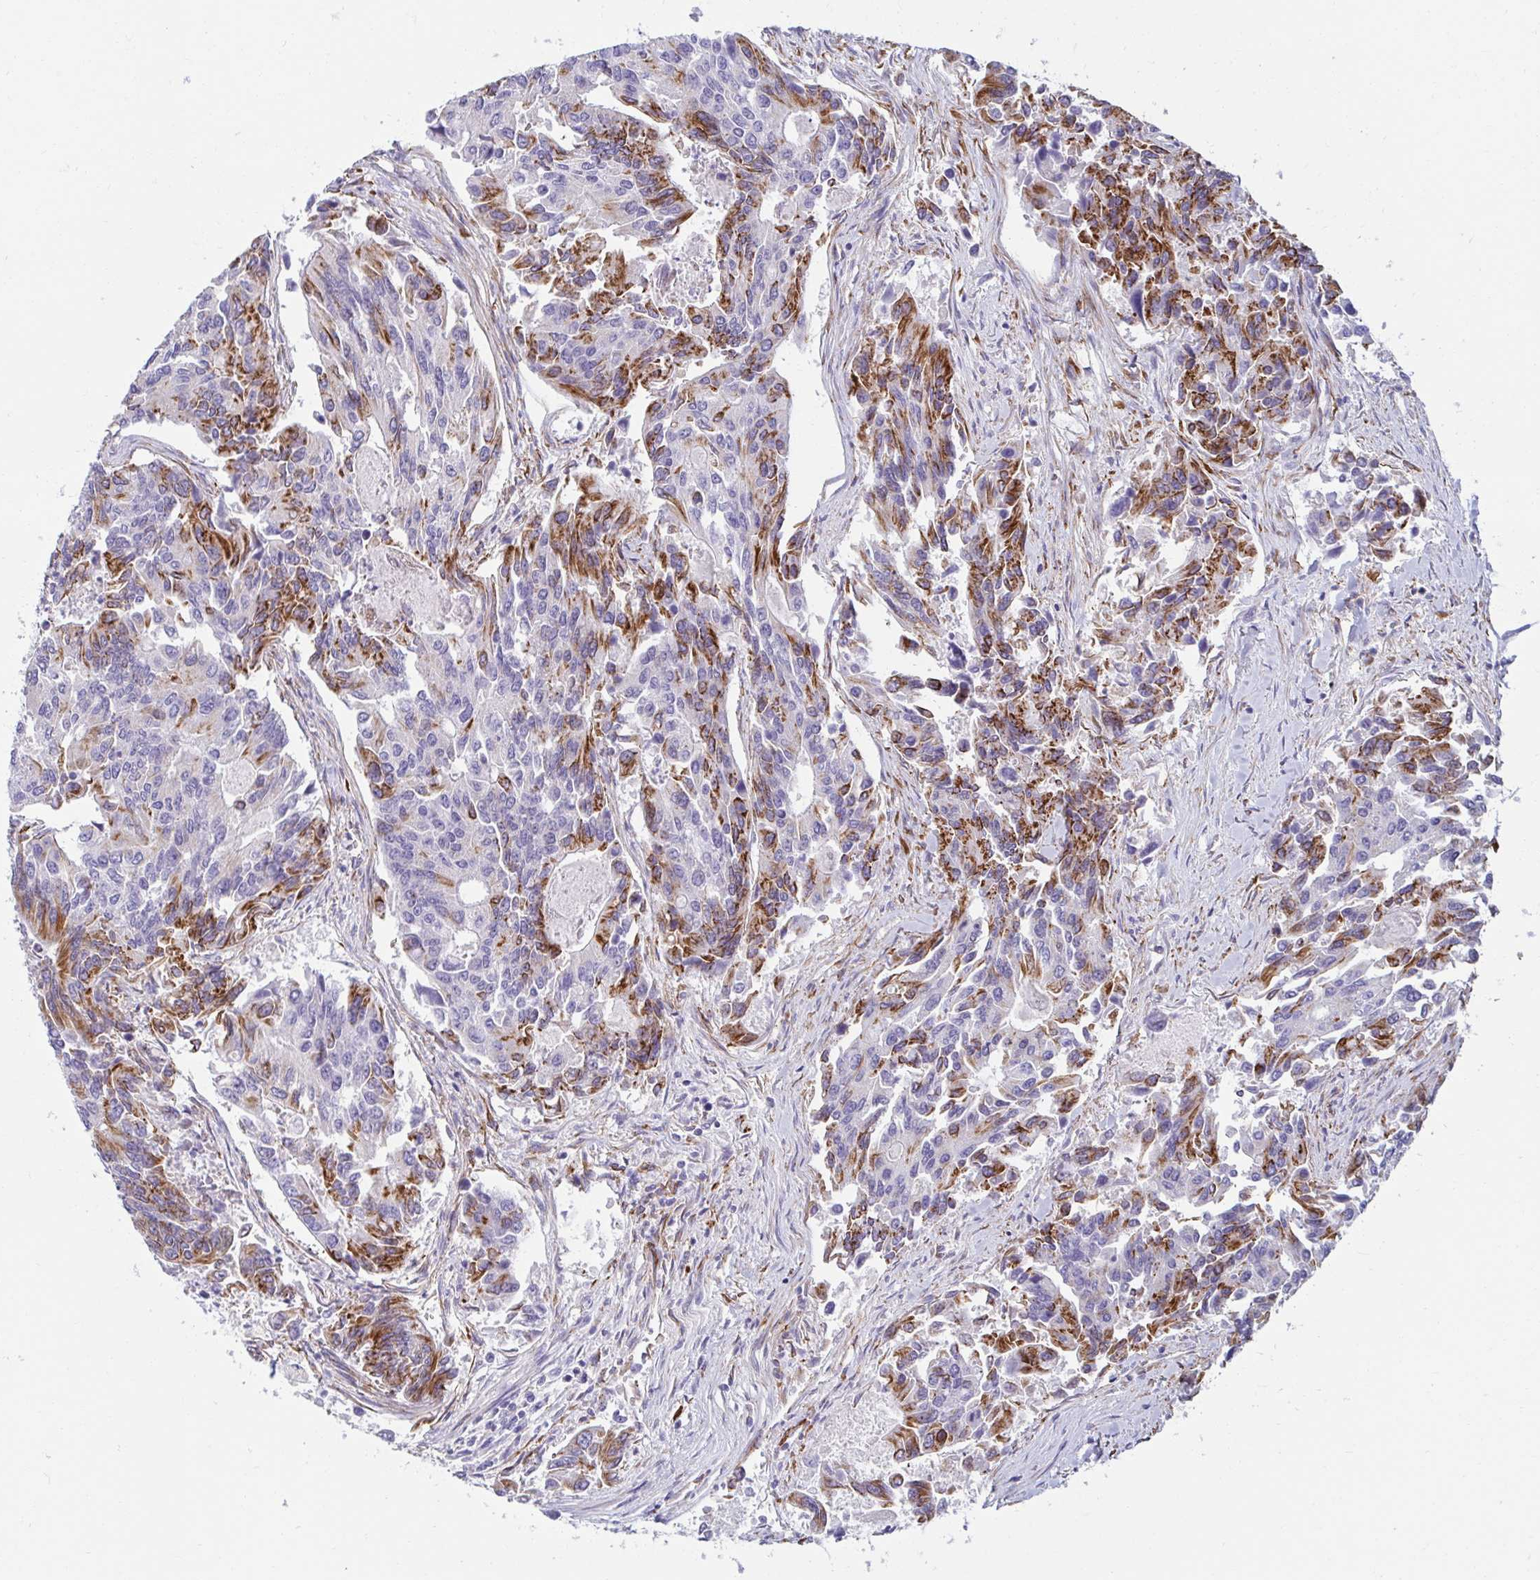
{"staining": {"intensity": "moderate", "quantity": "25%-75%", "location": "cytoplasmic/membranous"}, "tissue": "colorectal cancer", "cell_type": "Tumor cells", "image_type": "cancer", "snomed": [{"axis": "morphology", "description": "Adenocarcinoma, NOS"}, {"axis": "topography", "description": "Colon"}], "caption": "A micrograph of colorectal cancer stained for a protein demonstrates moderate cytoplasmic/membranous brown staining in tumor cells.", "gene": "ANKRD62", "patient": {"sex": "female", "age": 67}}